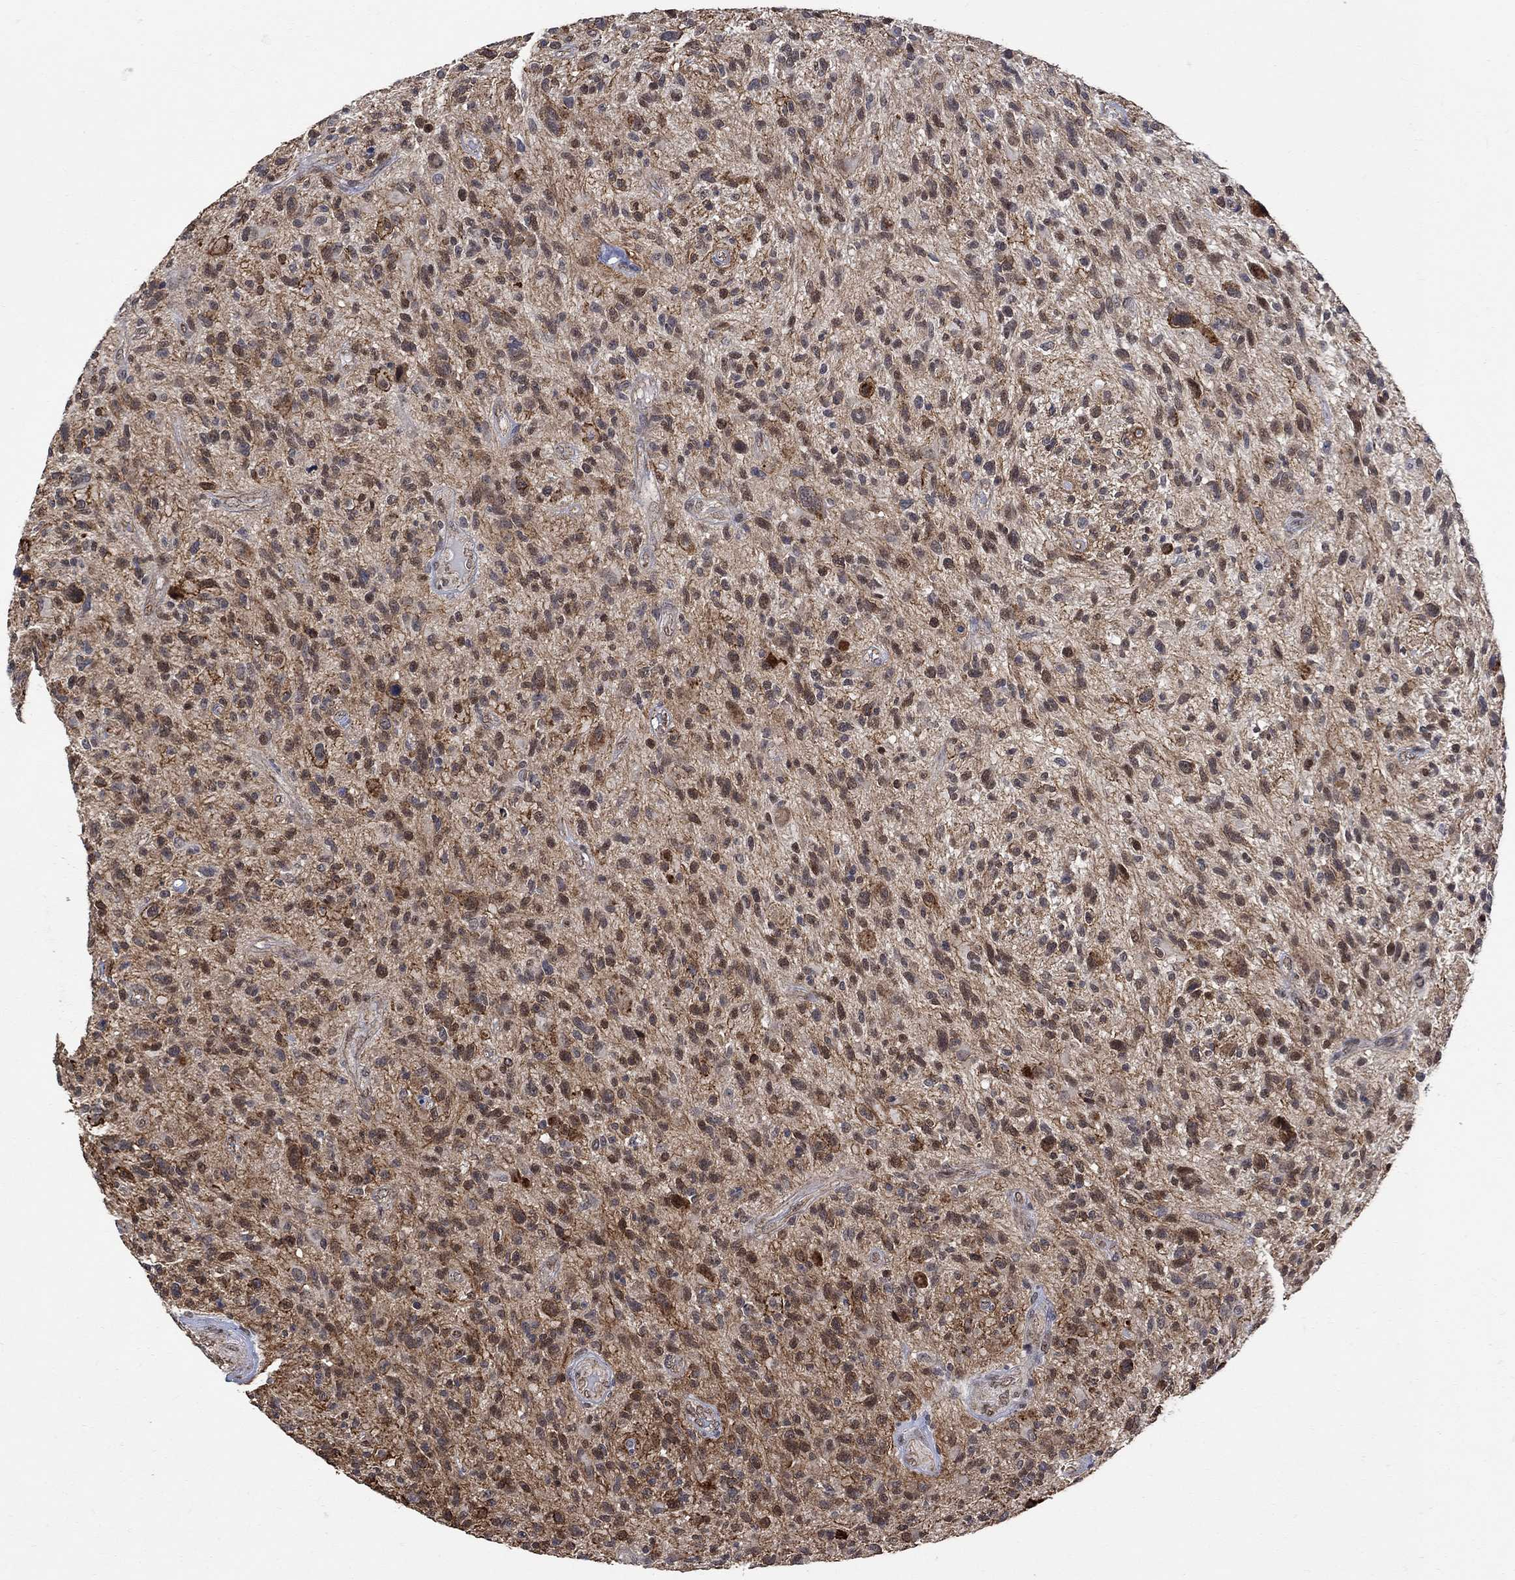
{"staining": {"intensity": "strong", "quantity": "<25%", "location": "cytoplasmic/membranous"}, "tissue": "glioma", "cell_type": "Tumor cells", "image_type": "cancer", "snomed": [{"axis": "morphology", "description": "Glioma, malignant, High grade"}, {"axis": "topography", "description": "Brain"}], "caption": "Human high-grade glioma (malignant) stained with a brown dye exhibits strong cytoplasmic/membranous positive expression in approximately <25% of tumor cells.", "gene": "ANKRA2", "patient": {"sex": "male", "age": 47}}